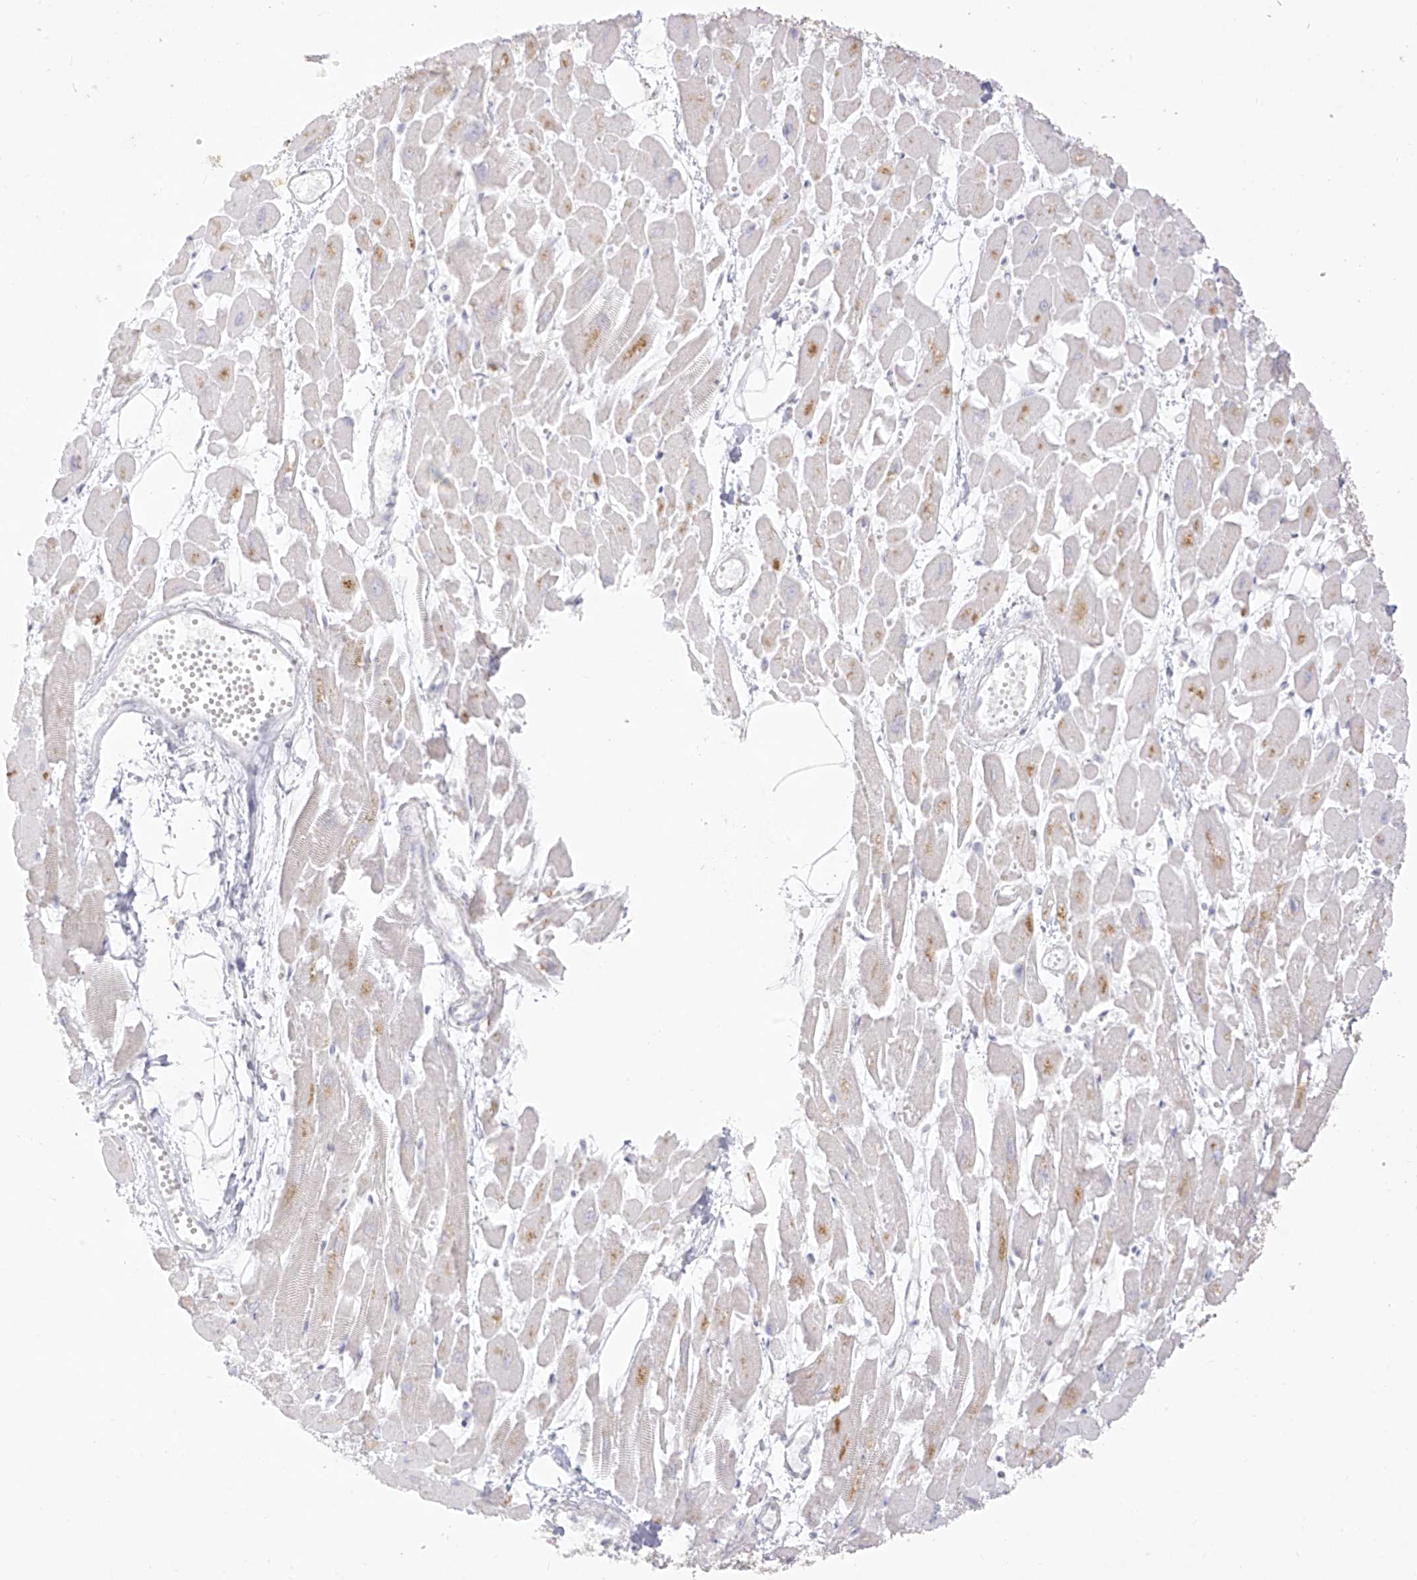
{"staining": {"intensity": "negative", "quantity": "none", "location": "none"}, "tissue": "heart muscle", "cell_type": "Cardiomyocytes", "image_type": "normal", "snomed": [{"axis": "morphology", "description": "Normal tissue, NOS"}, {"axis": "topography", "description": "Heart"}], "caption": "Normal heart muscle was stained to show a protein in brown. There is no significant staining in cardiomyocytes. (DAB immunohistochemistry visualized using brightfield microscopy, high magnification).", "gene": "TGM4", "patient": {"sex": "female", "age": 64}}